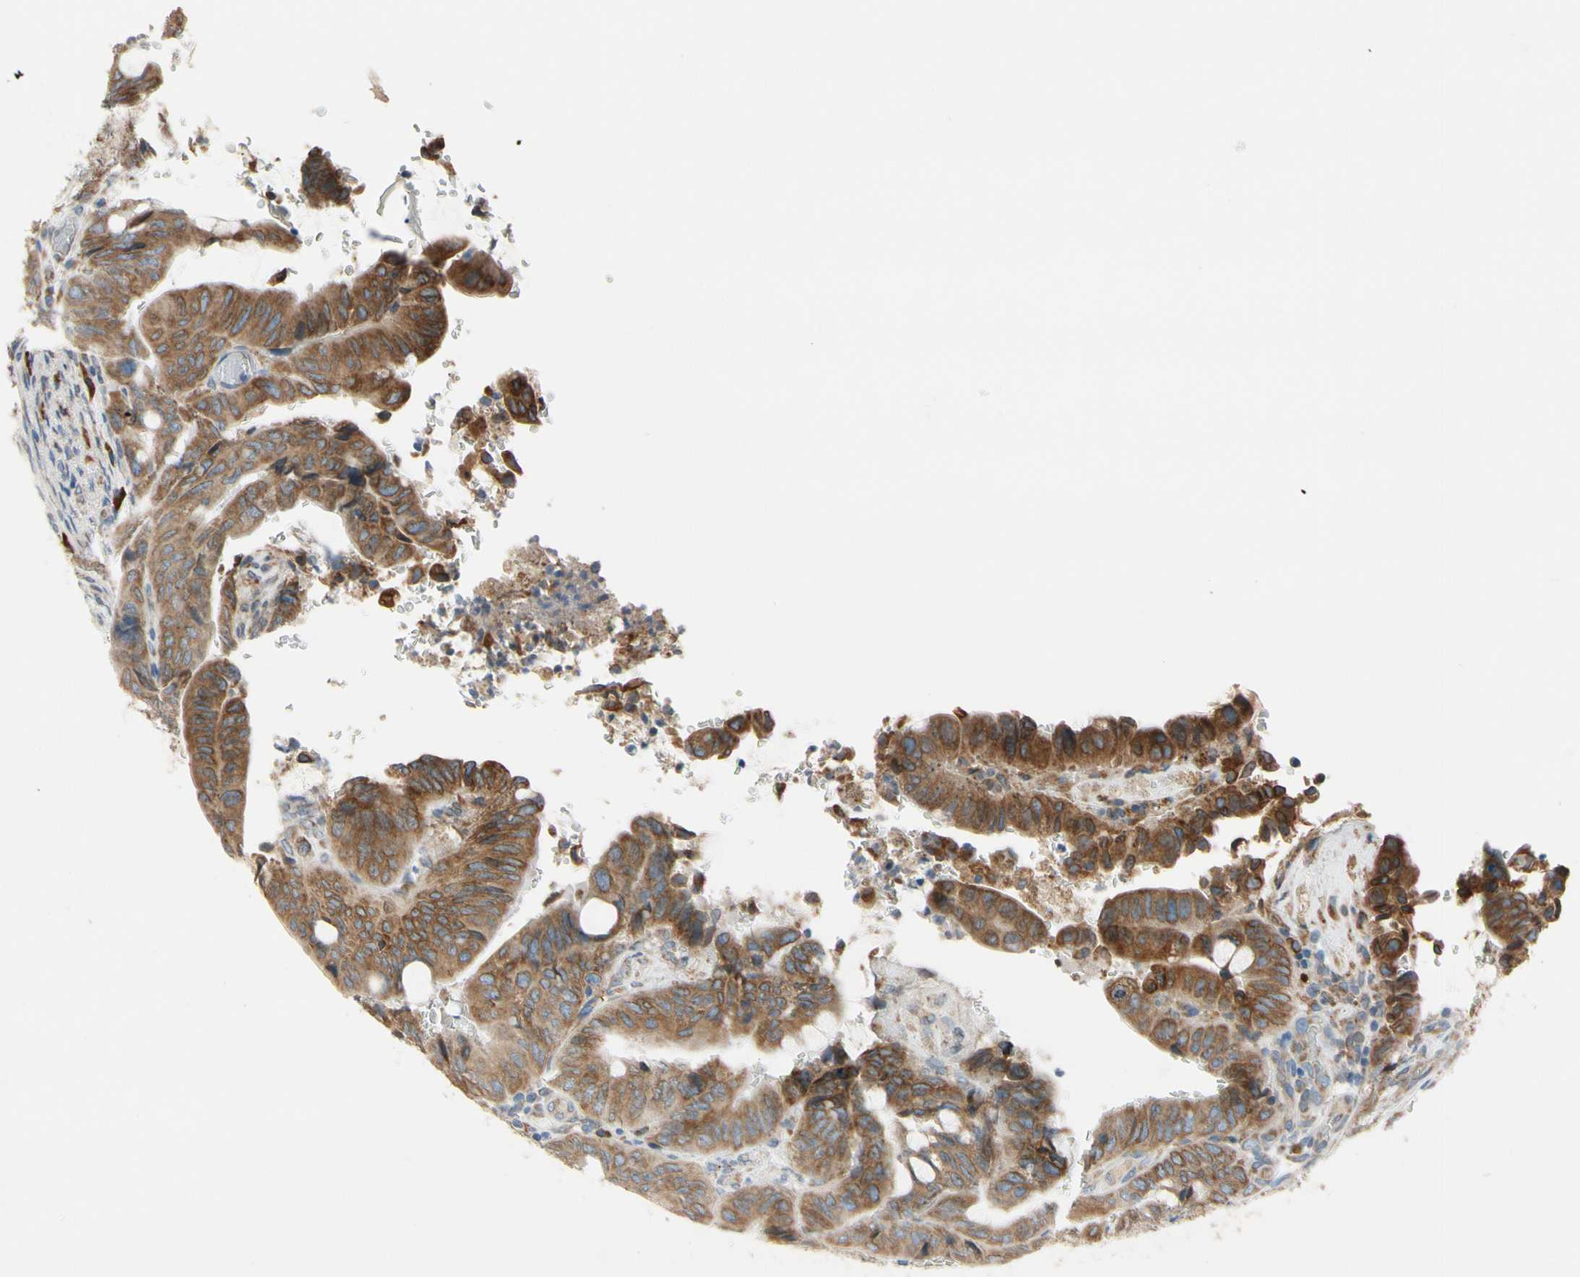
{"staining": {"intensity": "moderate", "quantity": ">75%", "location": "cytoplasmic/membranous"}, "tissue": "colorectal cancer", "cell_type": "Tumor cells", "image_type": "cancer", "snomed": [{"axis": "morphology", "description": "Normal tissue, NOS"}, {"axis": "morphology", "description": "Adenocarcinoma, NOS"}, {"axis": "topography", "description": "Rectum"}, {"axis": "topography", "description": "Peripheral nerve tissue"}], "caption": "Immunohistochemistry (DAB (3,3'-diaminobenzidine)) staining of human colorectal cancer (adenocarcinoma) shows moderate cytoplasmic/membranous protein positivity in approximately >75% of tumor cells.", "gene": "RPN2", "patient": {"sex": "male", "age": 92}}